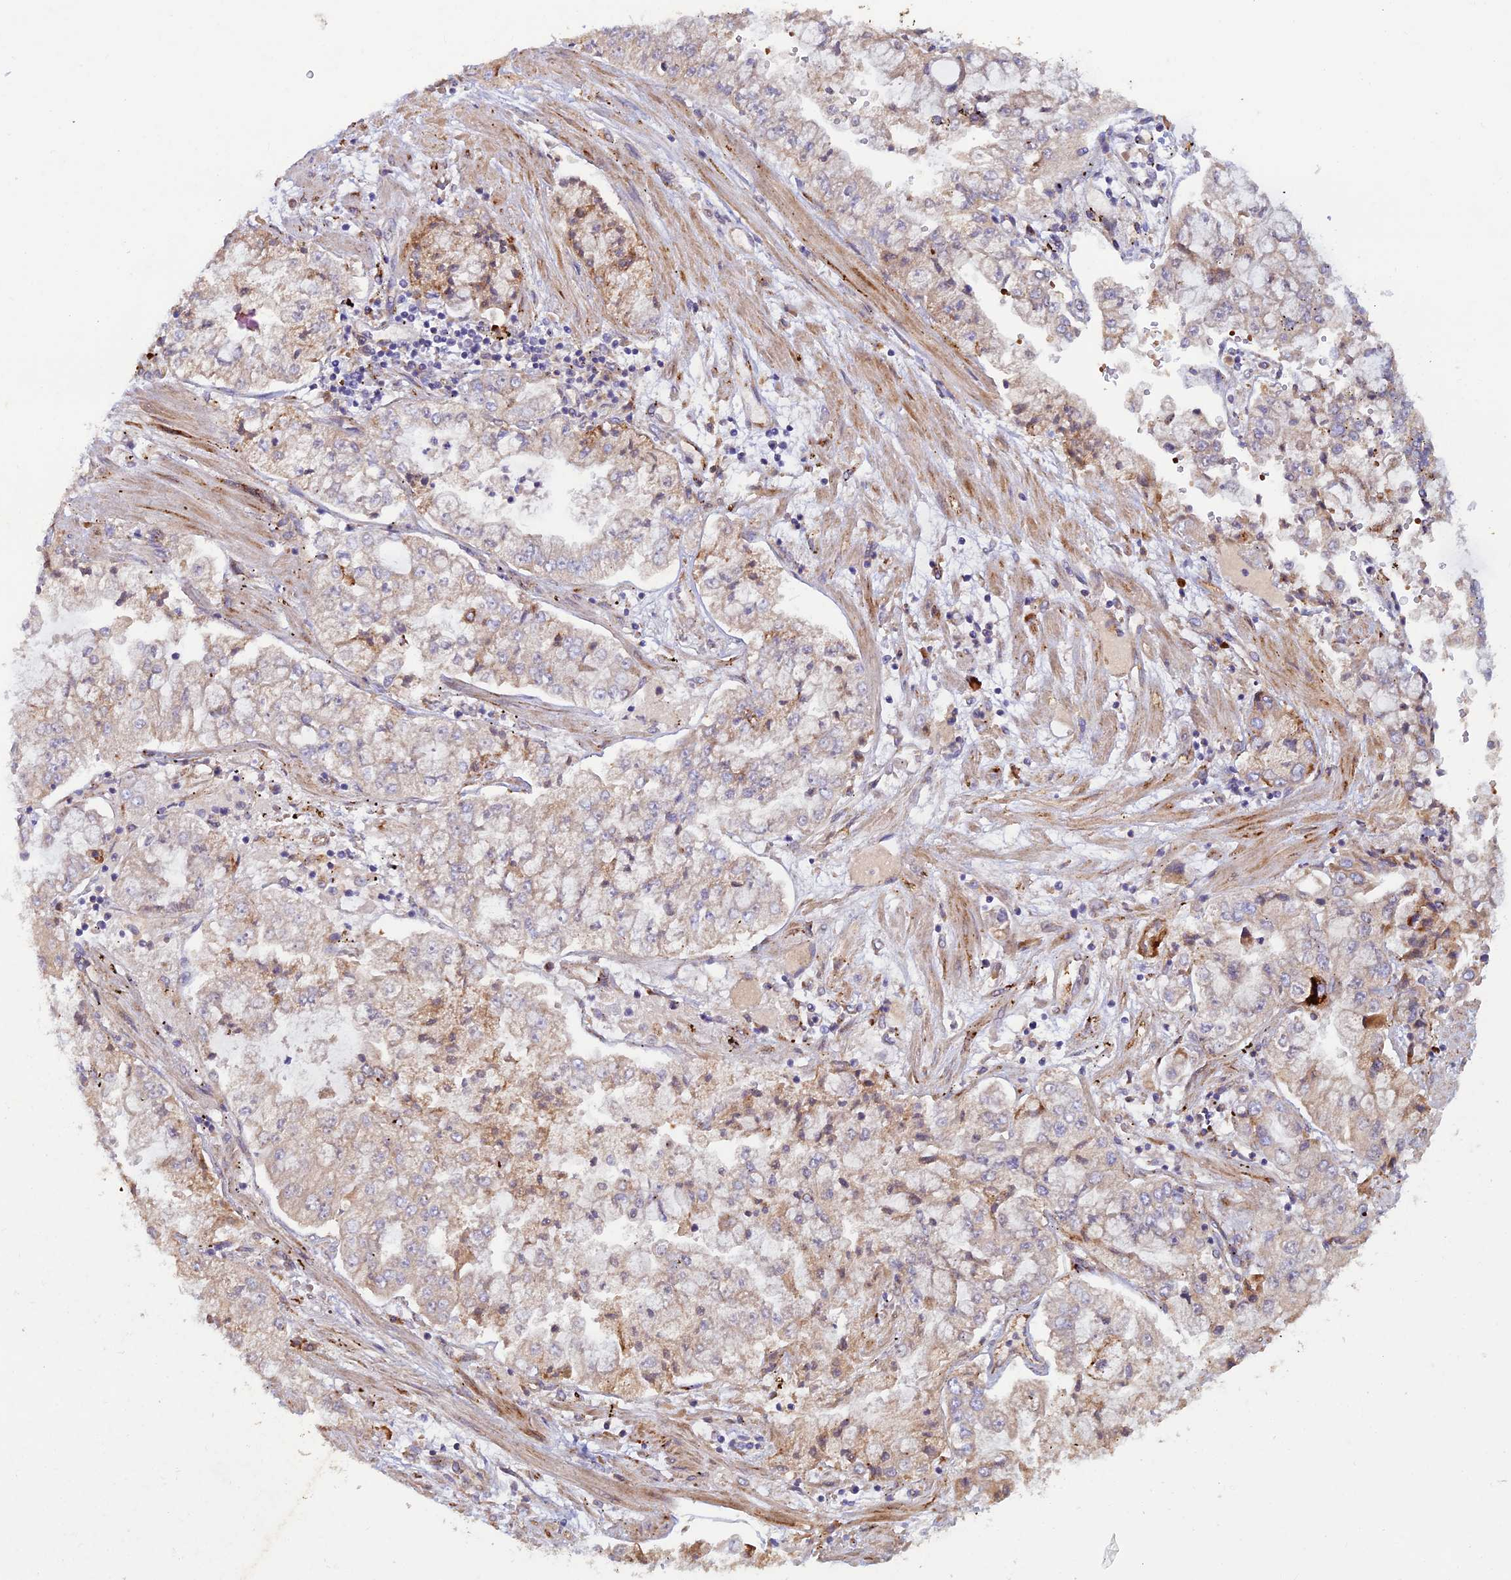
{"staining": {"intensity": "negative", "quantity": "none", "location": "none"}, "tissue": "stomach cancer", "cell_type": "Tumor cells", "image_type": "cancer", "snomed": [{"axis": "morphology", "description": "Adenocarcinoma, NOS"}, {"axis": "topography", "description": "Stomach"}], "caption": "Immunohistochemistry (IHC) of human stomach adenocarcinoma displays no expression in tumor cells. (DAB IHC, high magnification).", "gene": "GMCL1", "patient": {"sex": "male", "age": 76}}